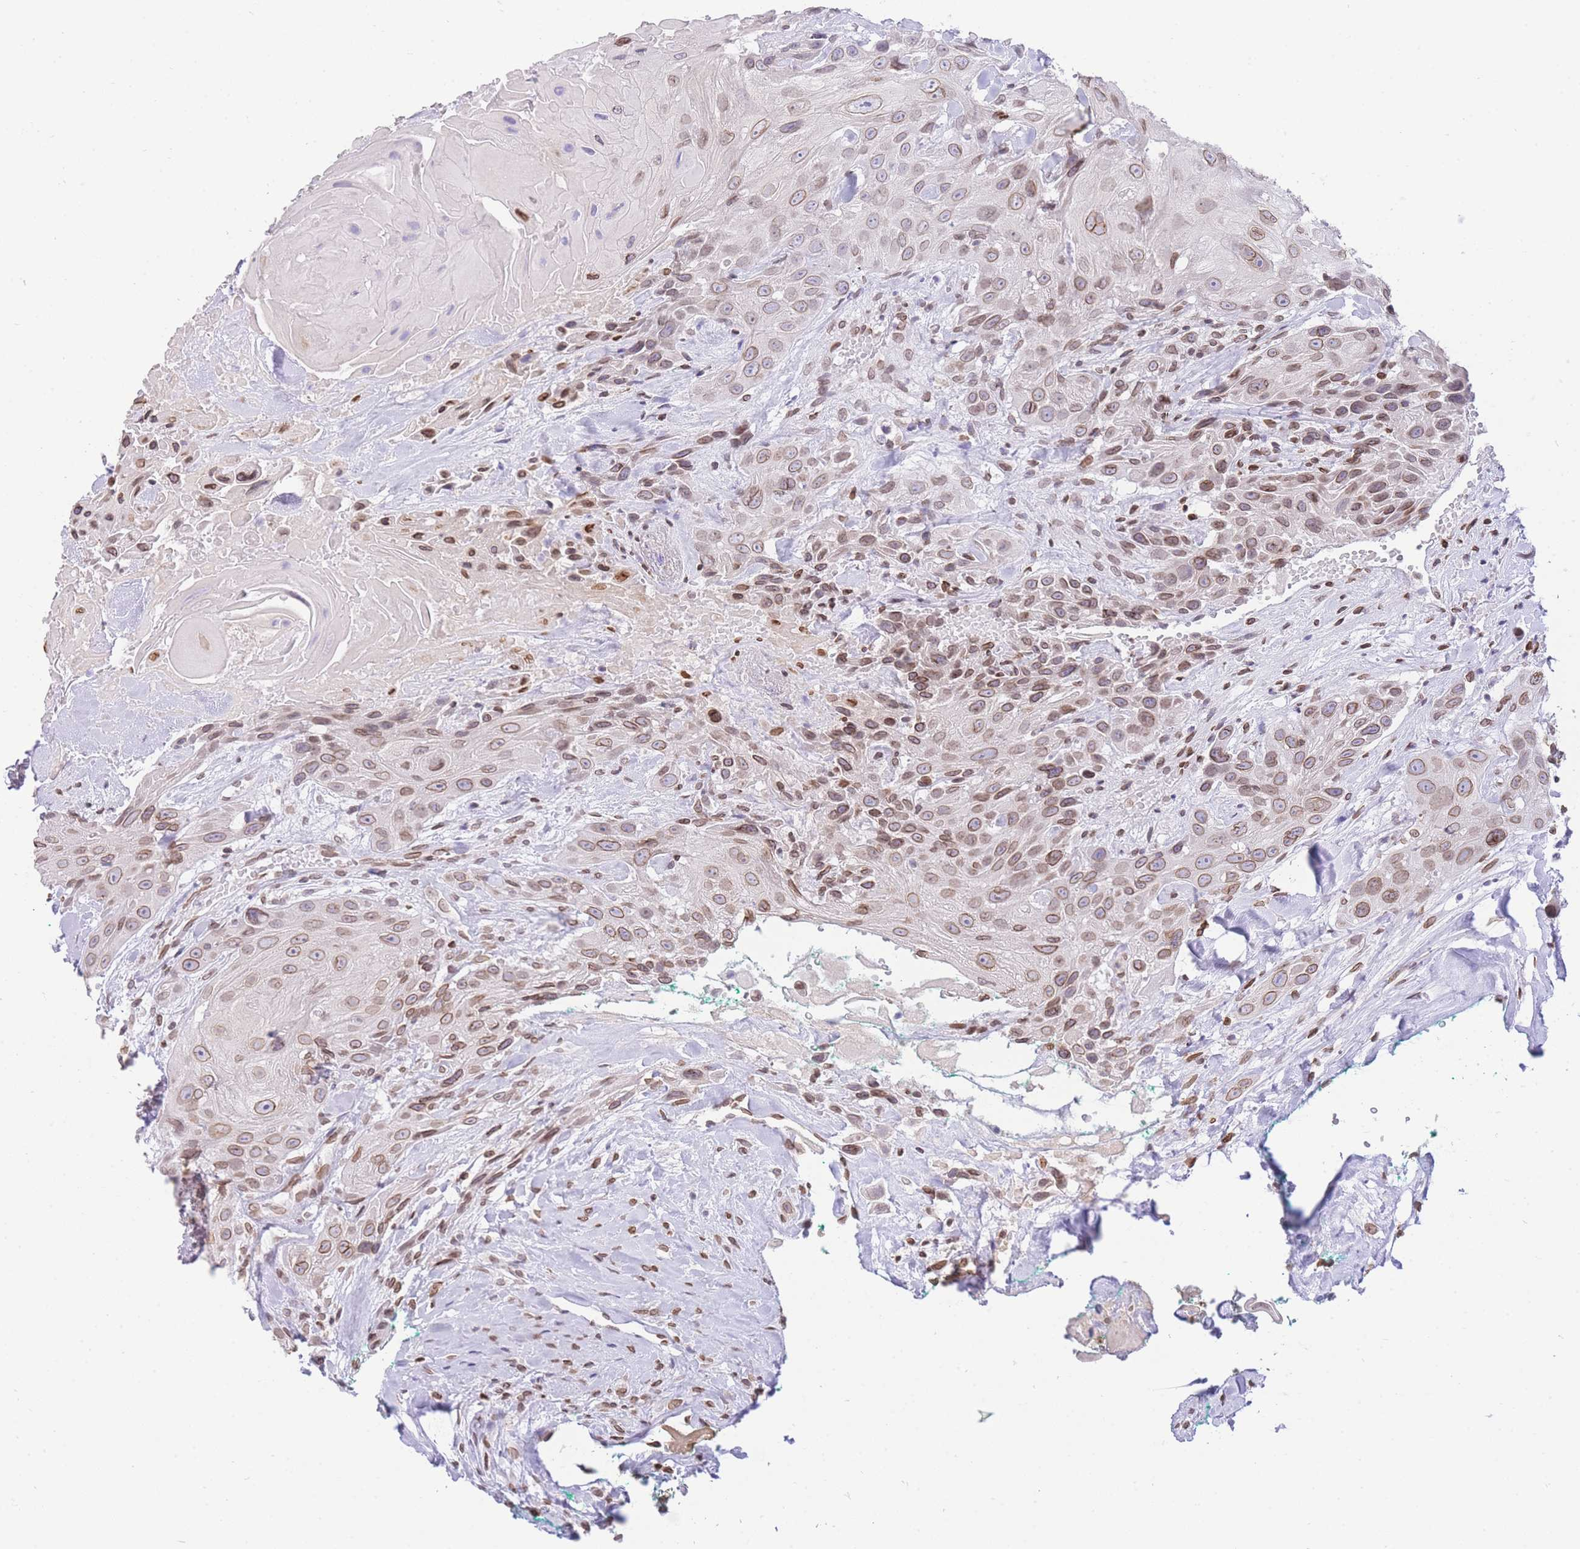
{"staining": {"intensity": "moderate", "quantity": ">75%", "location": "cytoplasmic/membranous,nuclear"}, "tissue": "head and neck cancer", "cell_type": "Tumor cells", "image_type": "cancer", "snomed": [{"axis": "morphology", "description": "Squamous cell carcinoma, NOS"}, {"axis": "topography", "description": "Head-Neck"}], "caption": "Immunohistochemistry (IHC) staining of head and neck squamous cell carcinoma, which reveals medium levels of moderate cytoplasmic/membranous and nuclear staining in approximately >75% of tumor cells indicating moderate cytoplasmic/membranous and nuclear protein staining. The staining was performed using DAB (3,3'-diaminobenzidine) (brown) for protein detection and nuclei were counterstained in hematoxylin (blue).", "gene": "OR10AD1", "patient": {"sex": "male", "age": 81}}